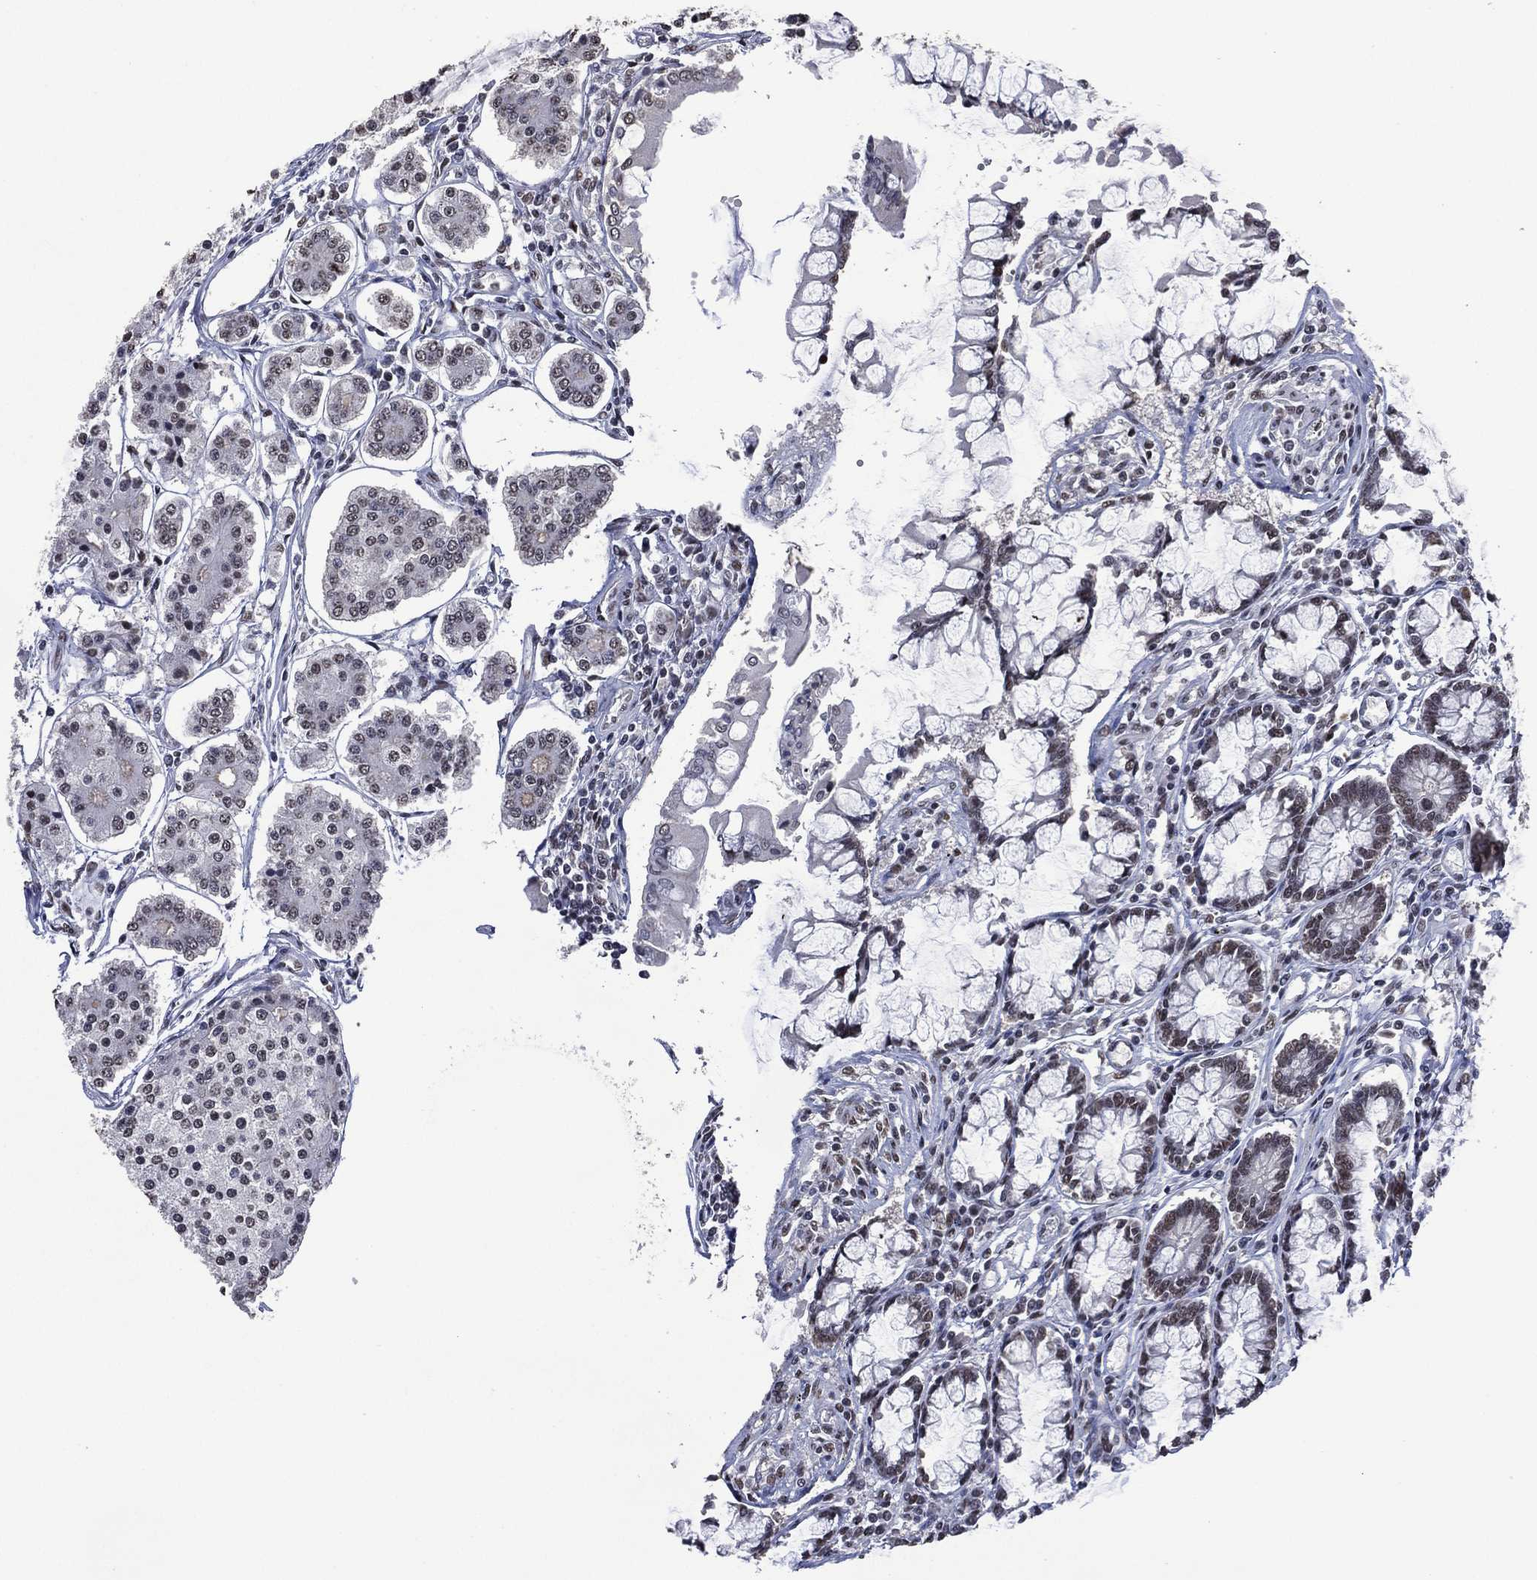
{"staining": {"intensity": "negative", "quantity": "none", "location": "none"}, "tissue": "carcinoid", "cell_type": "Tumor cells", "image_type": "cancer", "snomed": [{"axis": "morphology", "description": "Carcinoid, malignant, NOS"}, {"axis": "topography", "description": "Small intestine"}], "caption": "DAB immunohistochemical staining of carcinoid (malignant) displays no significant positivity in tumor cells.", "gene": "EHMT1", "patient": {"sex": "female", "age": 65}}